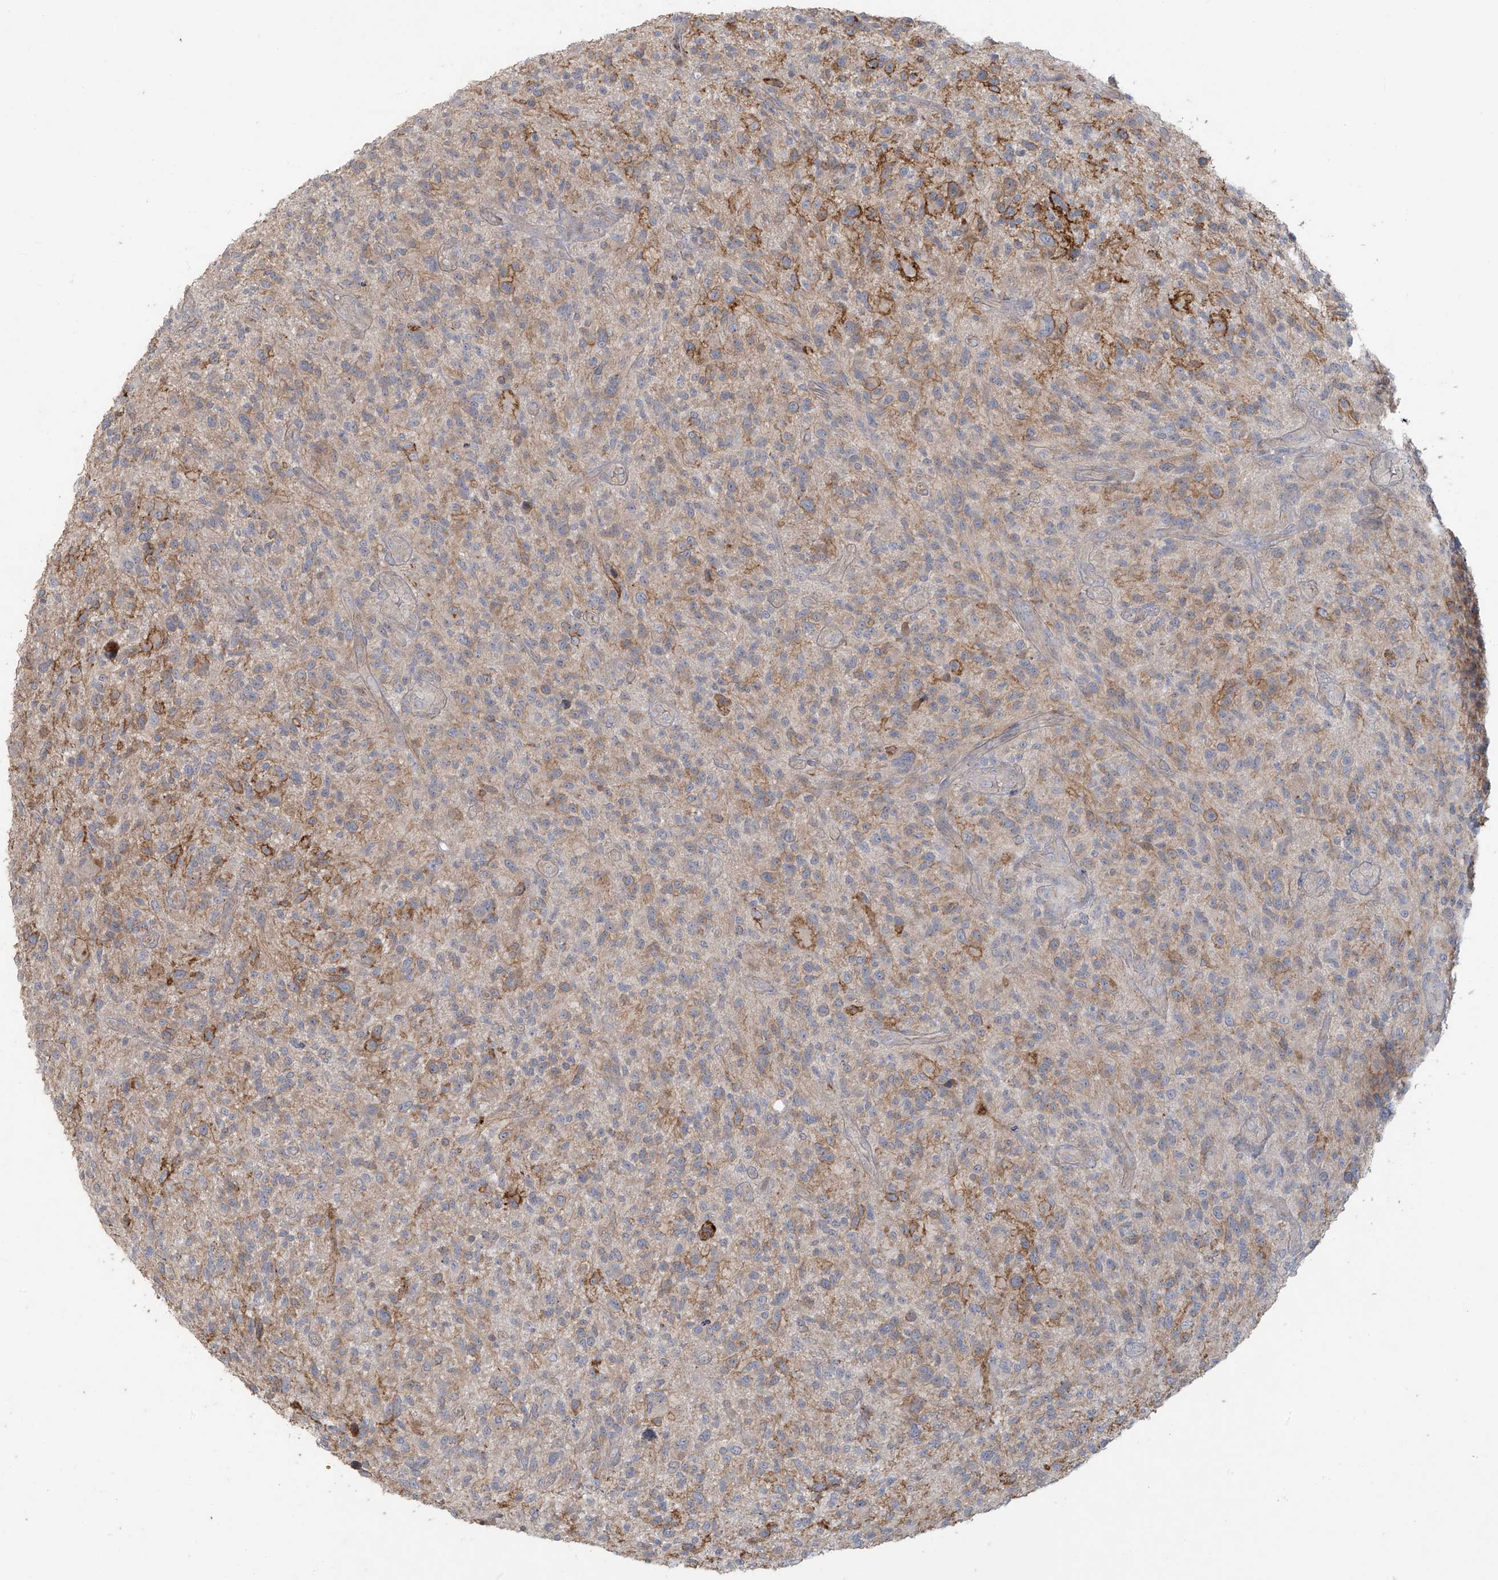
{"staining": {"intensity": "weak", "quantity": "<25%", "location": "cytoplasmic/membranous"}, "tissue": "glioma", "cell_type": "Tumor cells", "image_type": "cancer", "snomed": [{"axis": "morphology", "description": "Glioma, malignant, High grade"}, {"axis": "topography", "description": "Brain"}], "caption": "There is no significant positivity in tumor cells of malignant high-grade glioma.", "gene": "MAGIX", "patient": {"sex": "male", "age": 47}}